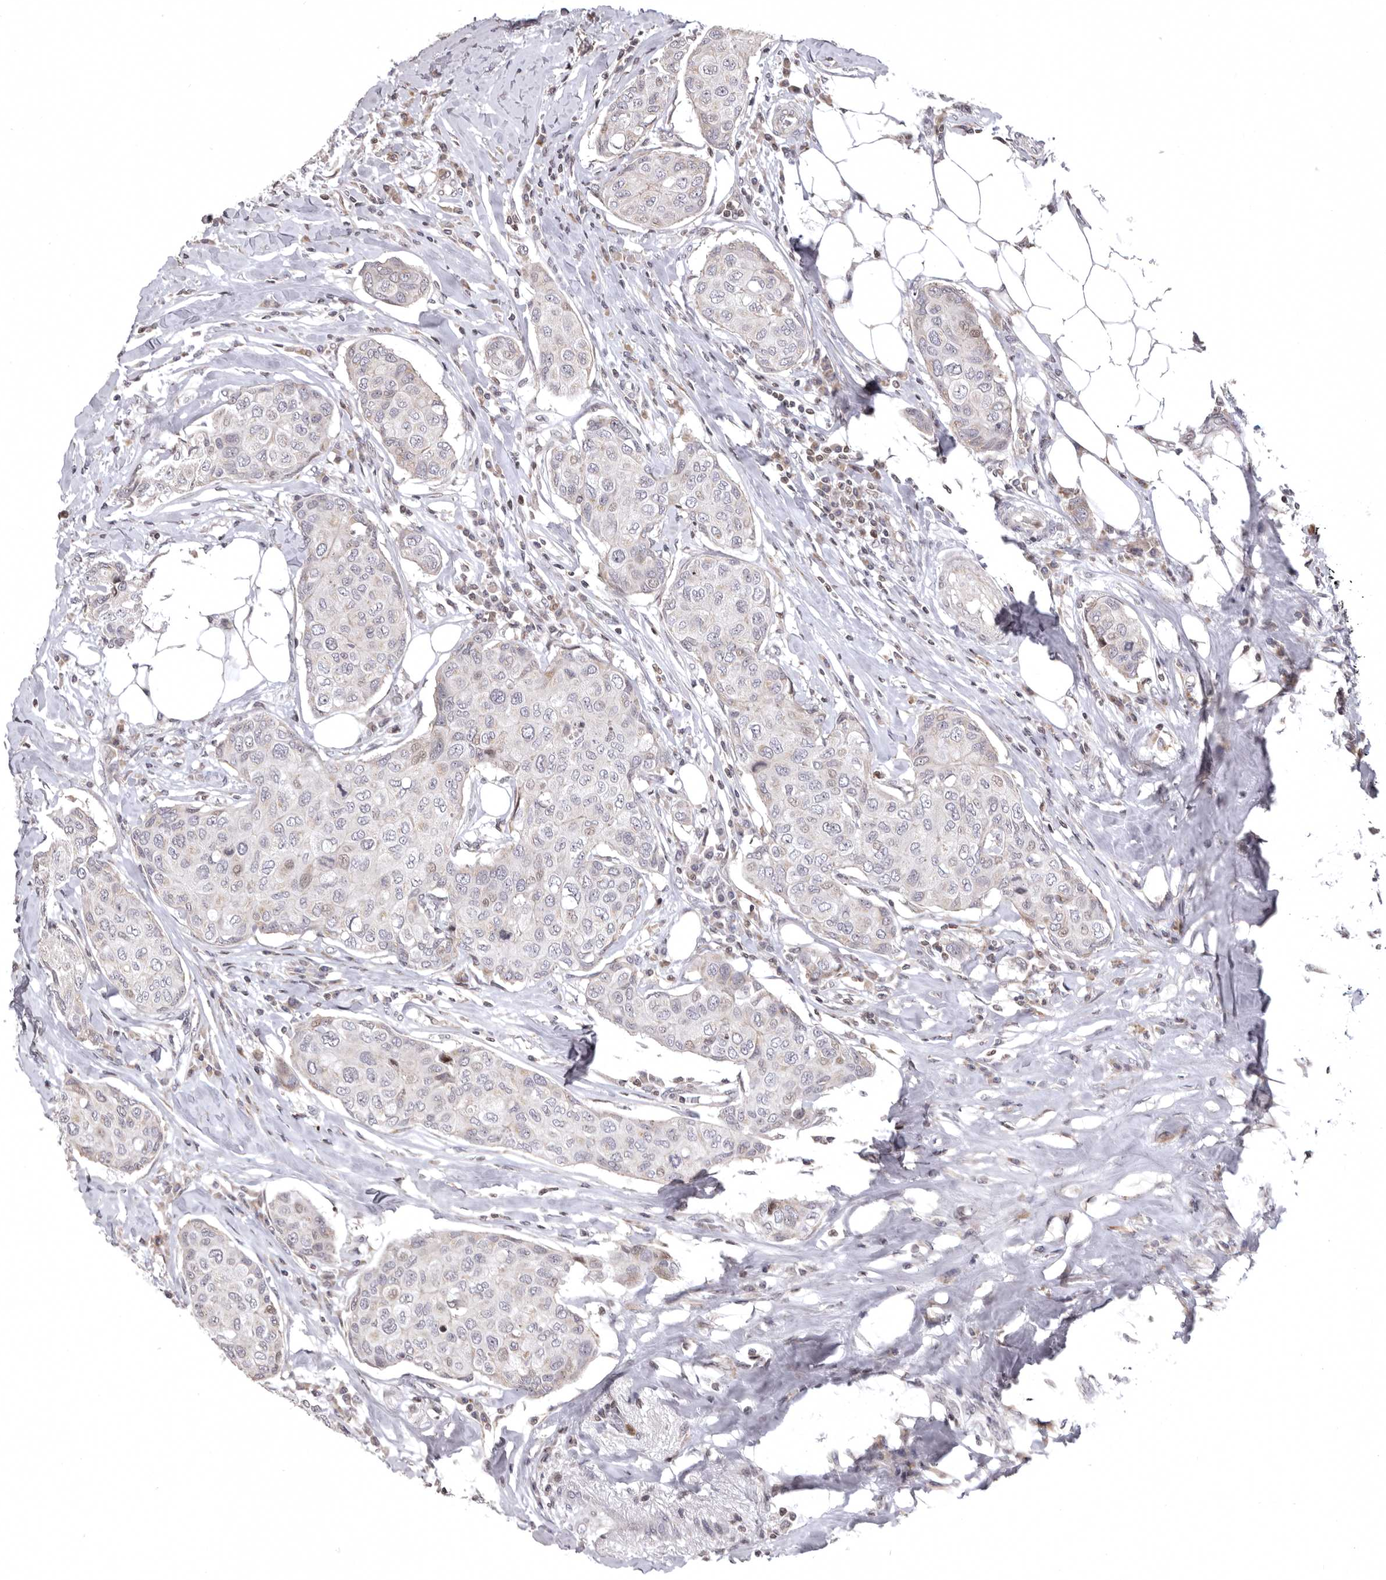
{"staining": {"intensity": "weak", "quantity": "<25%", "location": "nuclear"}, "tissue": "breast cancer", "cell_type": "Tumor cells", "image_type": "cancer", "snomed": [{"axis": "morphology", "description": "Duct carcinoma"}, {"axis": "topography", "description": "Breast"}], "caption": "Micrograph shows no significant protein positivity in tumor cells of breast invasive ductal carcinoma. Nuclei are stained in blue.", "gene": "AZIN1", "patient": {"sex": "female", "age": 80}}